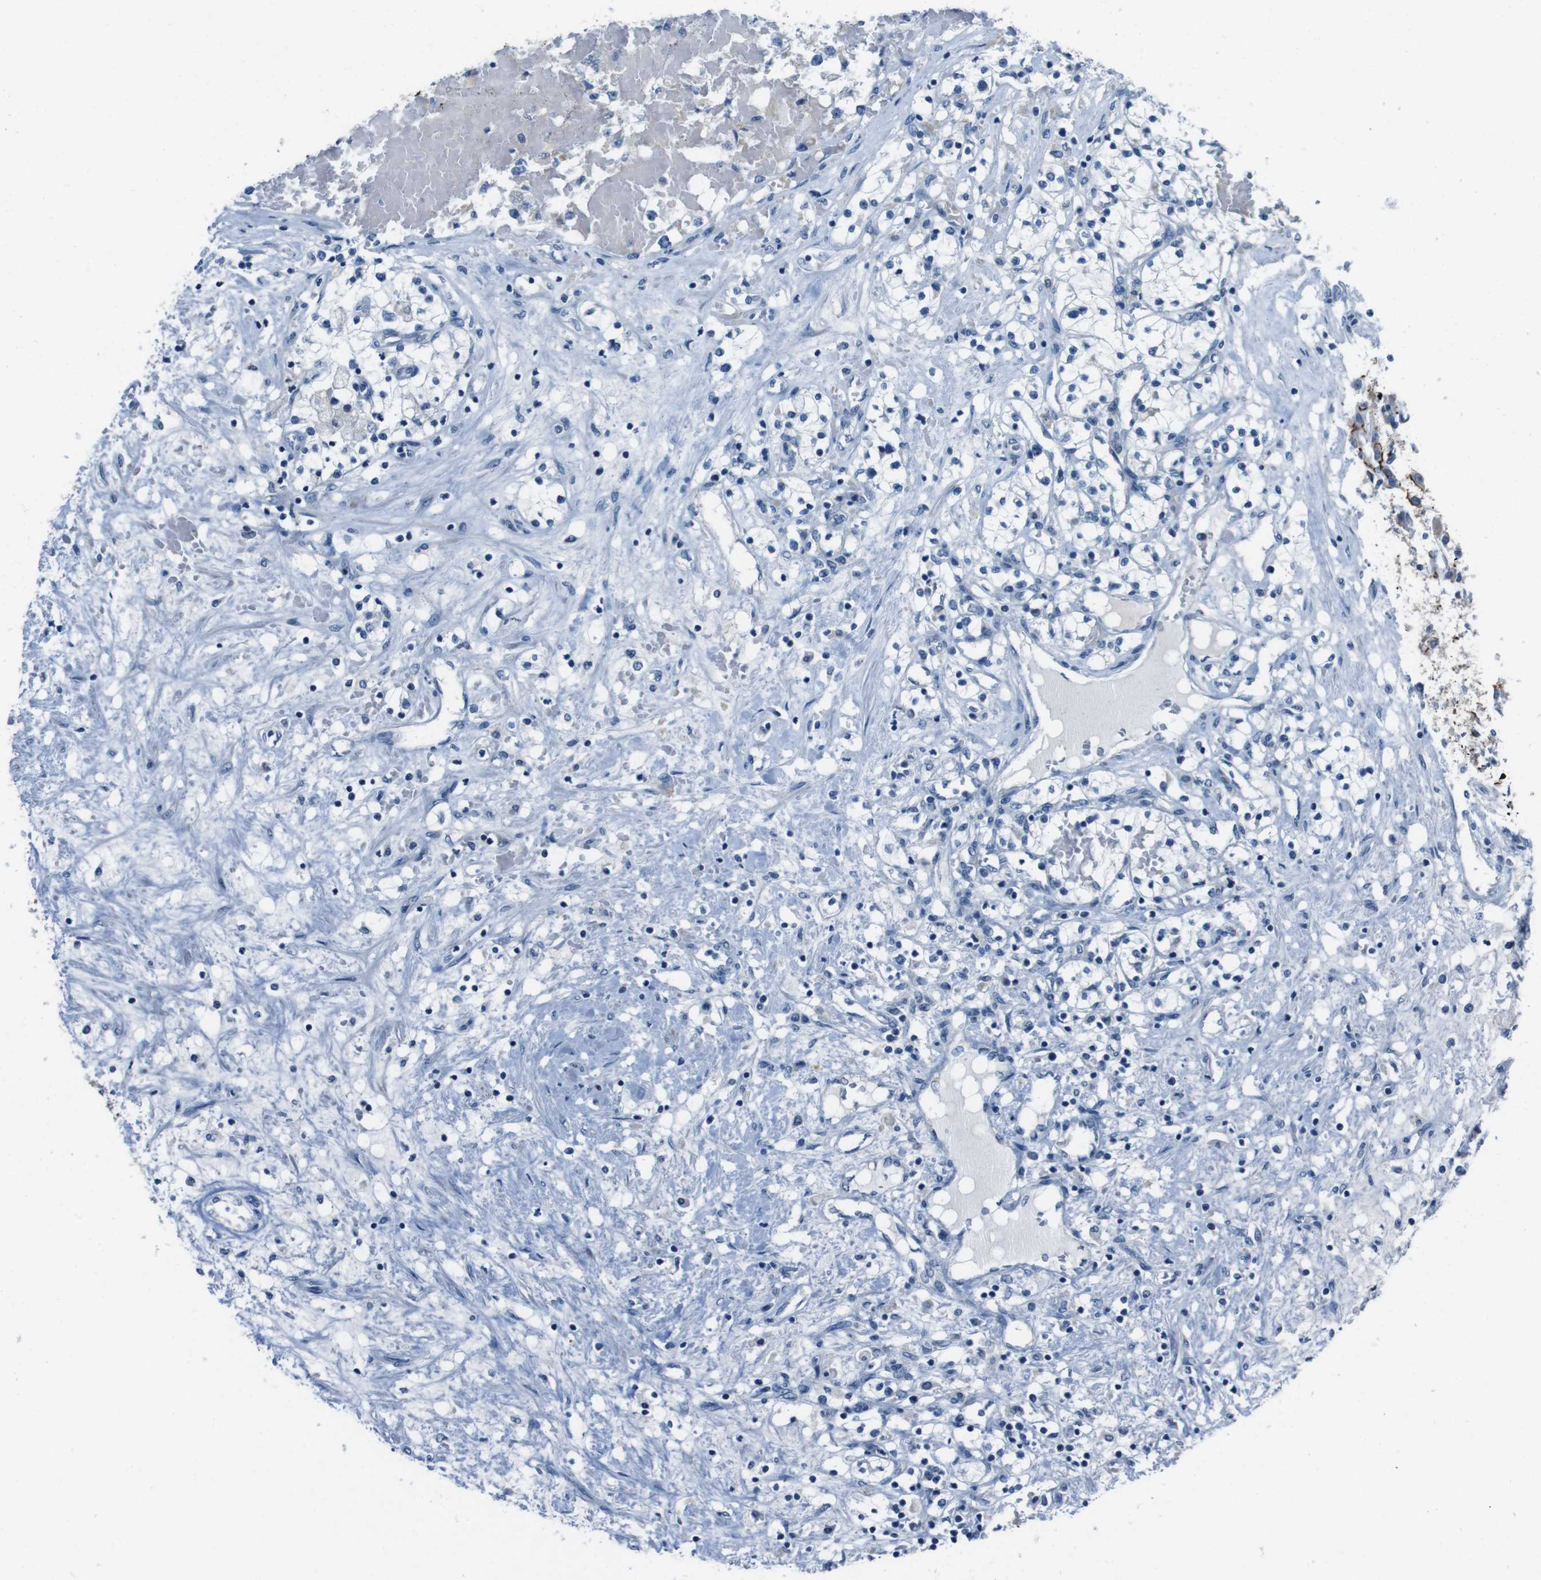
{"staining": {"intensity": "negative", "quantity": "none", "location": "none"}, "tissue": "renal cancer", "cell_type": "Tumor cells", "image_type": "cancer", "snomed": [{"axis": "morphology", "description": "Adenocarcinoma, NOS"}, {"axis": "topography", "description": "Kidney"}], "caption": "An image of renal cancer stained for a protein reveals no brown staining in tumor cells.", "gene": "CDHR2", "patient": {"sex": "male", "age": 68}}